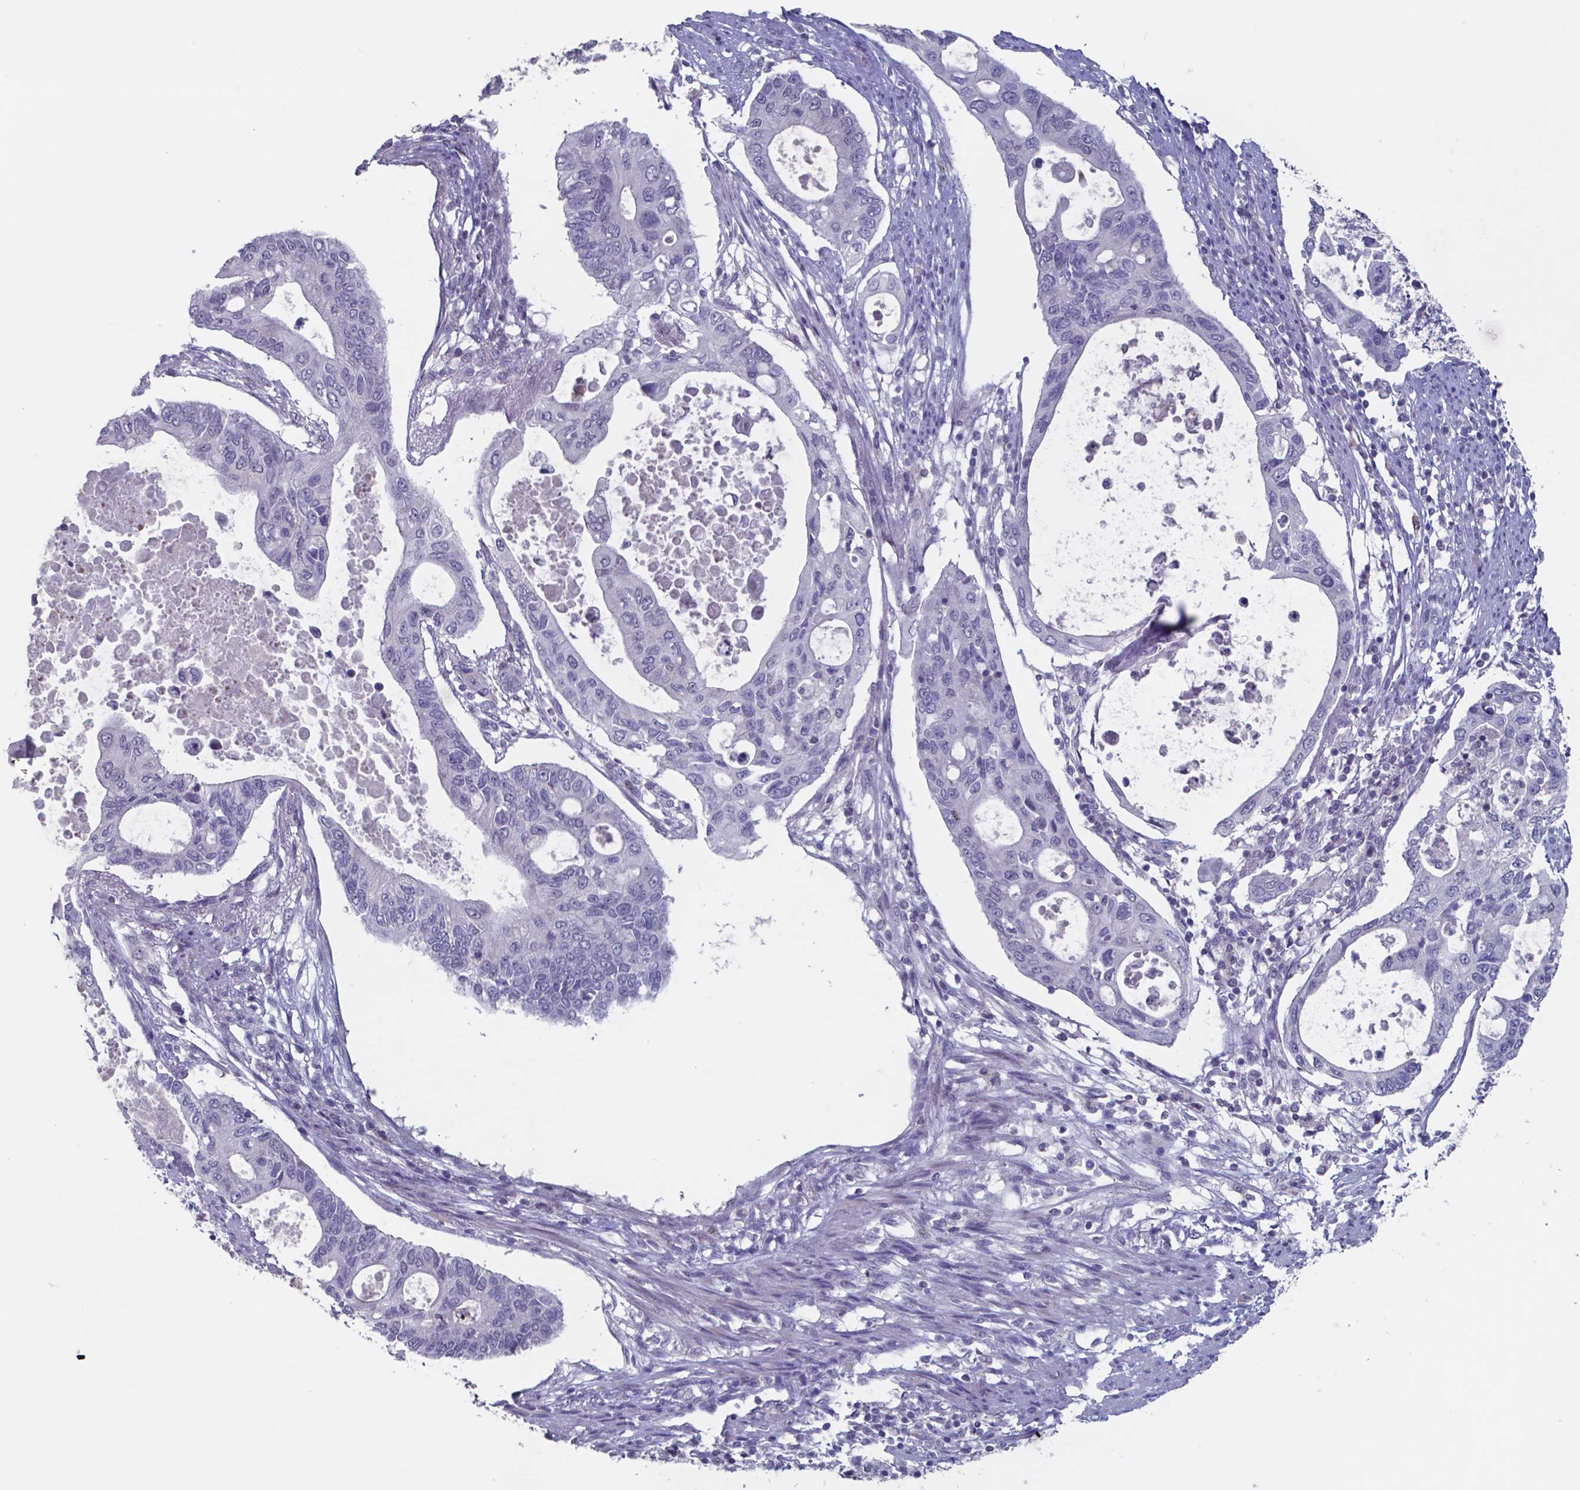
{"staining": {"intensity": "negative", "quantity": "none", "location": "none"}, "tissue": "pancreatic cancer", "cell_type": "Tumor cells", "image_type": "cancer", "snomed": [{"axis": "morphology", "description": "Adenocarcinoma, NOS"}, {"axis": "topography", "description": "Pancreas"}], "caption": "DAB immunohistochemical staining of adenocarcinoma (pancreatic) demonstrates no significant positivity in tumor cells.", "gene": "TDP2", "patient": {"sex": "female", "age": 63}}